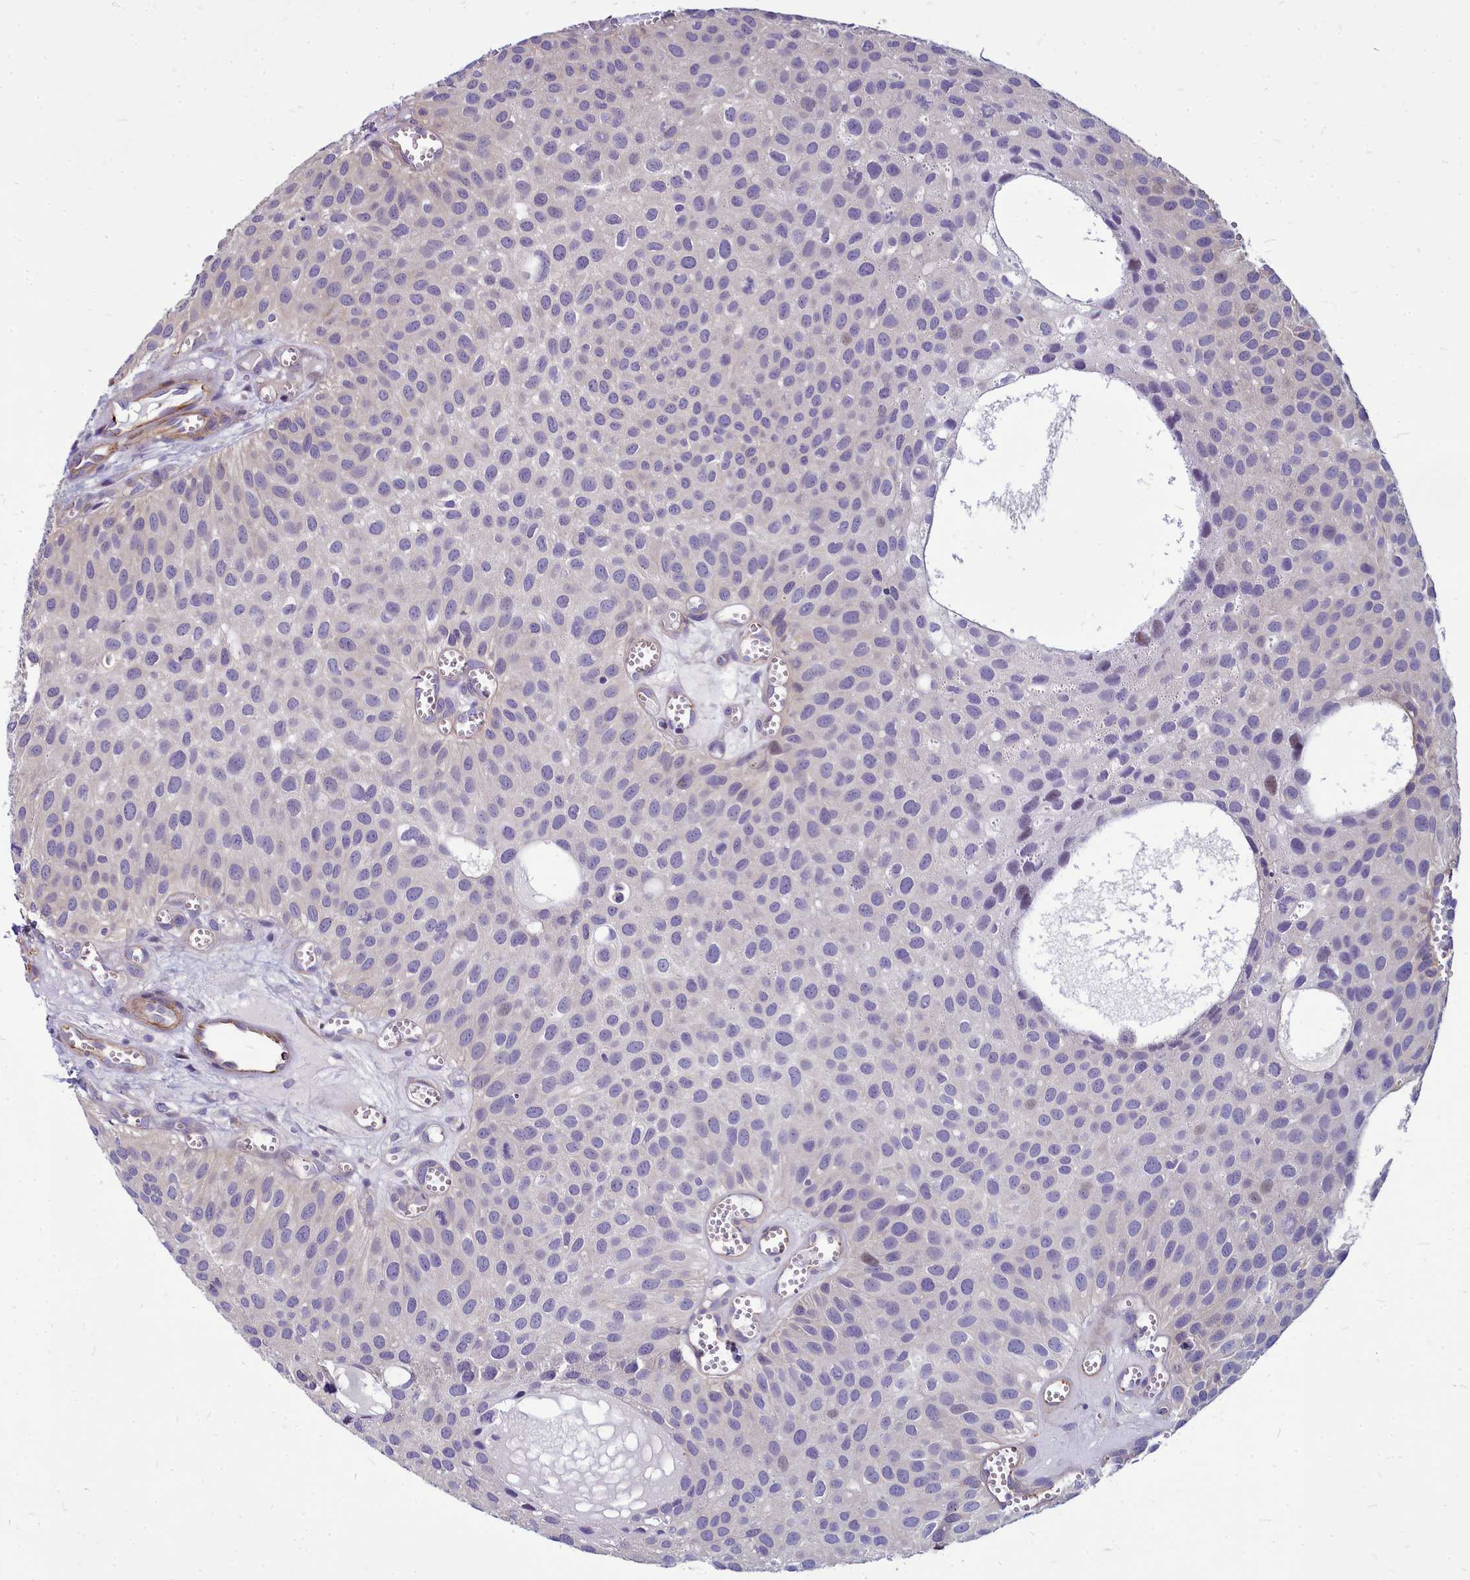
{"staining": {"intensity": "negative", "quantity": "none", "location": "none"}, "tissue": "urothelial cancer", "cell_type": "Tumor cells", "image_type": "cancer", "snomed": [{"axis": "morphology", "description": "Urothelial carcinoma, Low grade"}, {"axis": "topography", "description": "Urinary bladder"}], "caption": "Tumor cells are negative for brown protein staining in urothelial cancer.", "gene": "TTC5", "patient": {"sex": "male", "age": 88}}